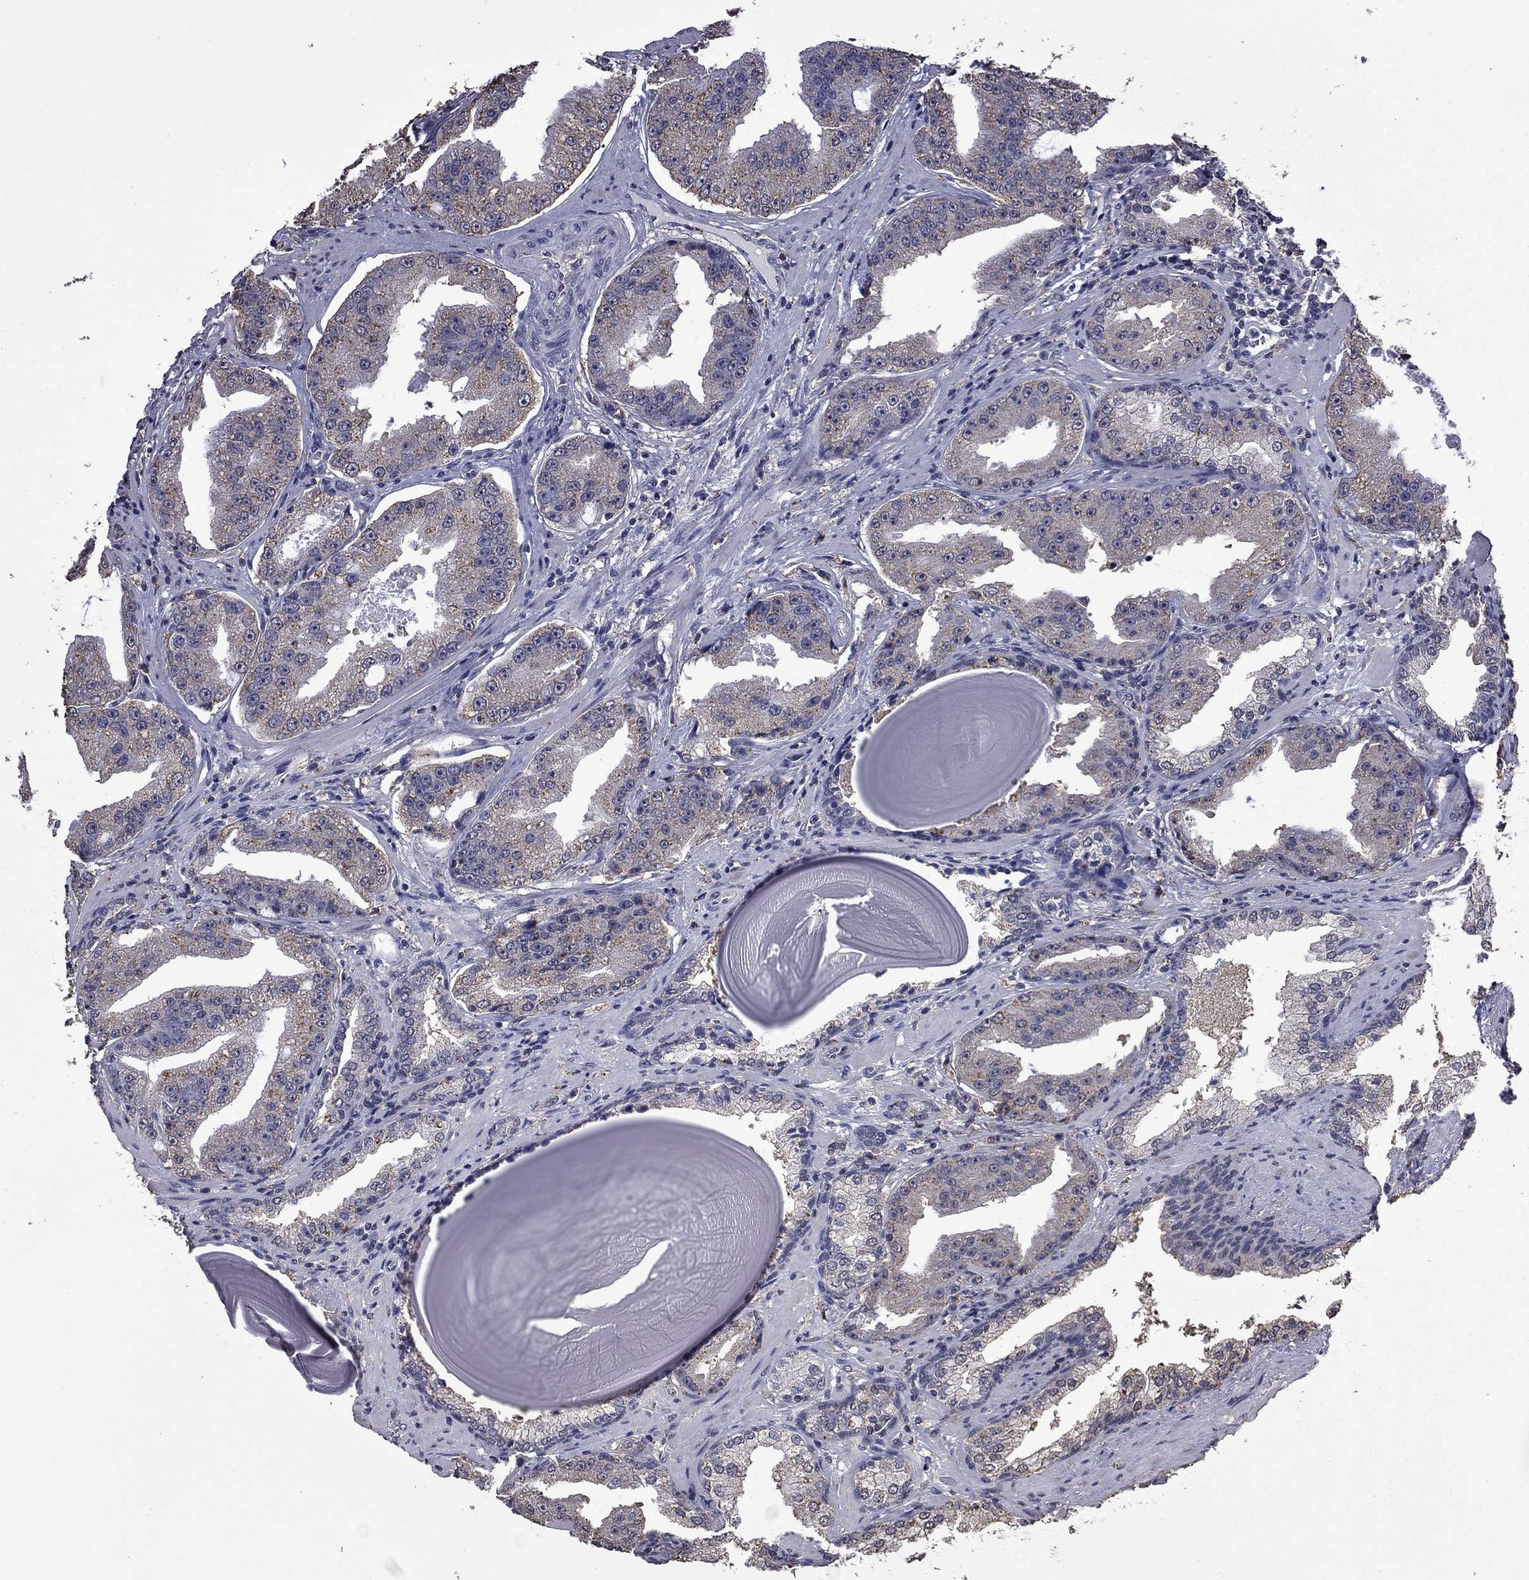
{"staining": {"intensity": "negative", "quantity": "none", "location": "none"}, "tissue": "prostate cancer", "cell_type": "Tumor cells", "image_type": "cancer", "snomed": [{"axis": "morphology", "description": "Adenocarcinoma, Low grade"}, {"axis": "topography", "description": "Prostate"}], "caption": "Prostate cancer (low-grade adenocarcinoma) was stained to show a protein in brown. There is no significant positivity in tumor cells. (DAB (3,3'-diaminobenzidine) IHC visualized using brightfield microscopy, high magnification).", "gene": "MFAP3L", "patient": {"sex": "male", "age": 62}}